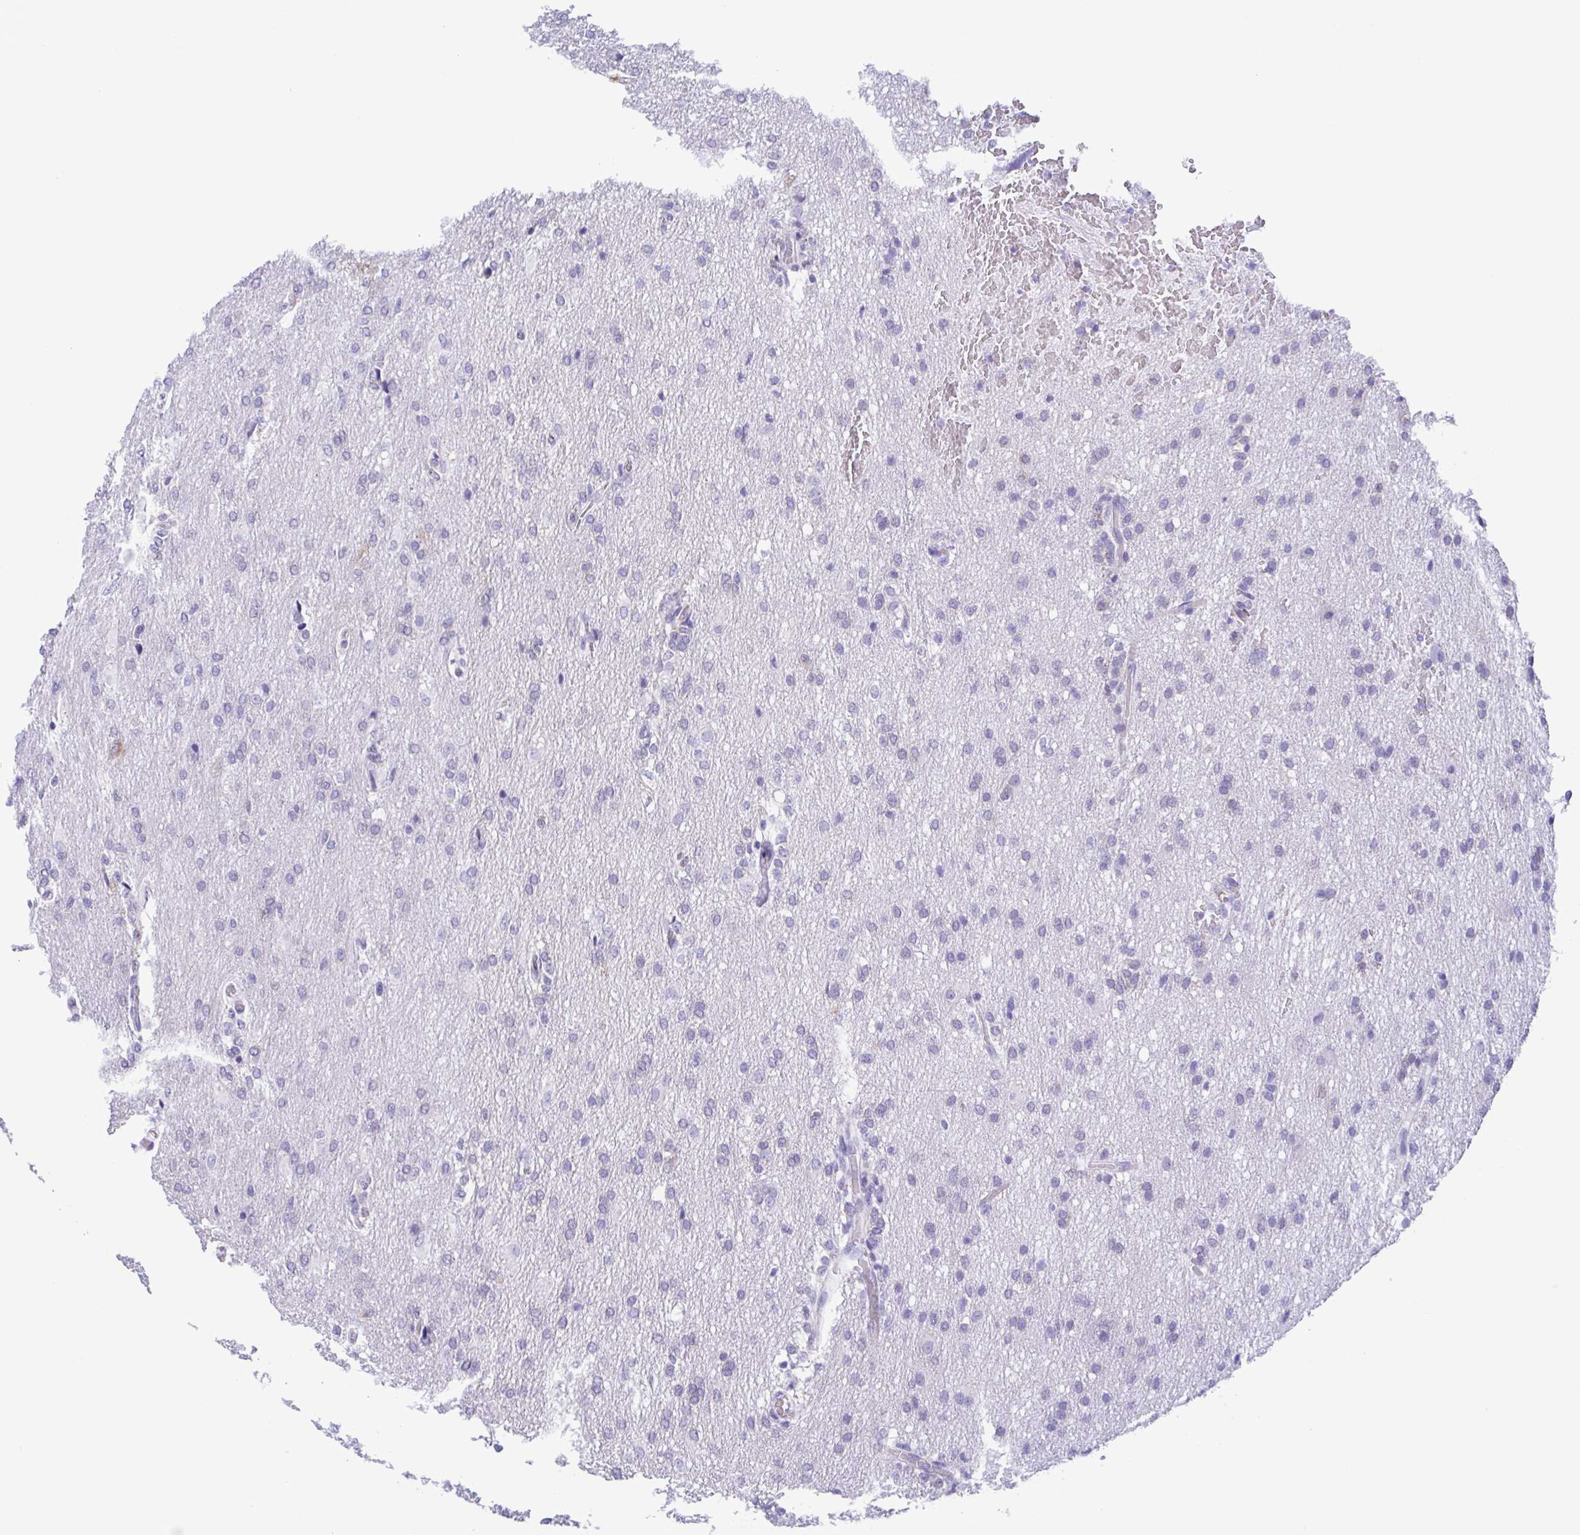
{"staining": {"intensity": "negative", "quantity": "none", "location": "none"}, "tissue": "glioma", "cell_type": "Tumor cells", "image_type": "cancer", "snomed": [{"axis": "morphology", "description": "Glioma, malignant, High grade"}, {"axis": "topography", "description": "Brain"}], "caption": "An image of human malignant glioma (high-grade) is negative for staining in tumor cells.", "gene": "TNNI3", "patient": {"sex": "male", "age": 68}}